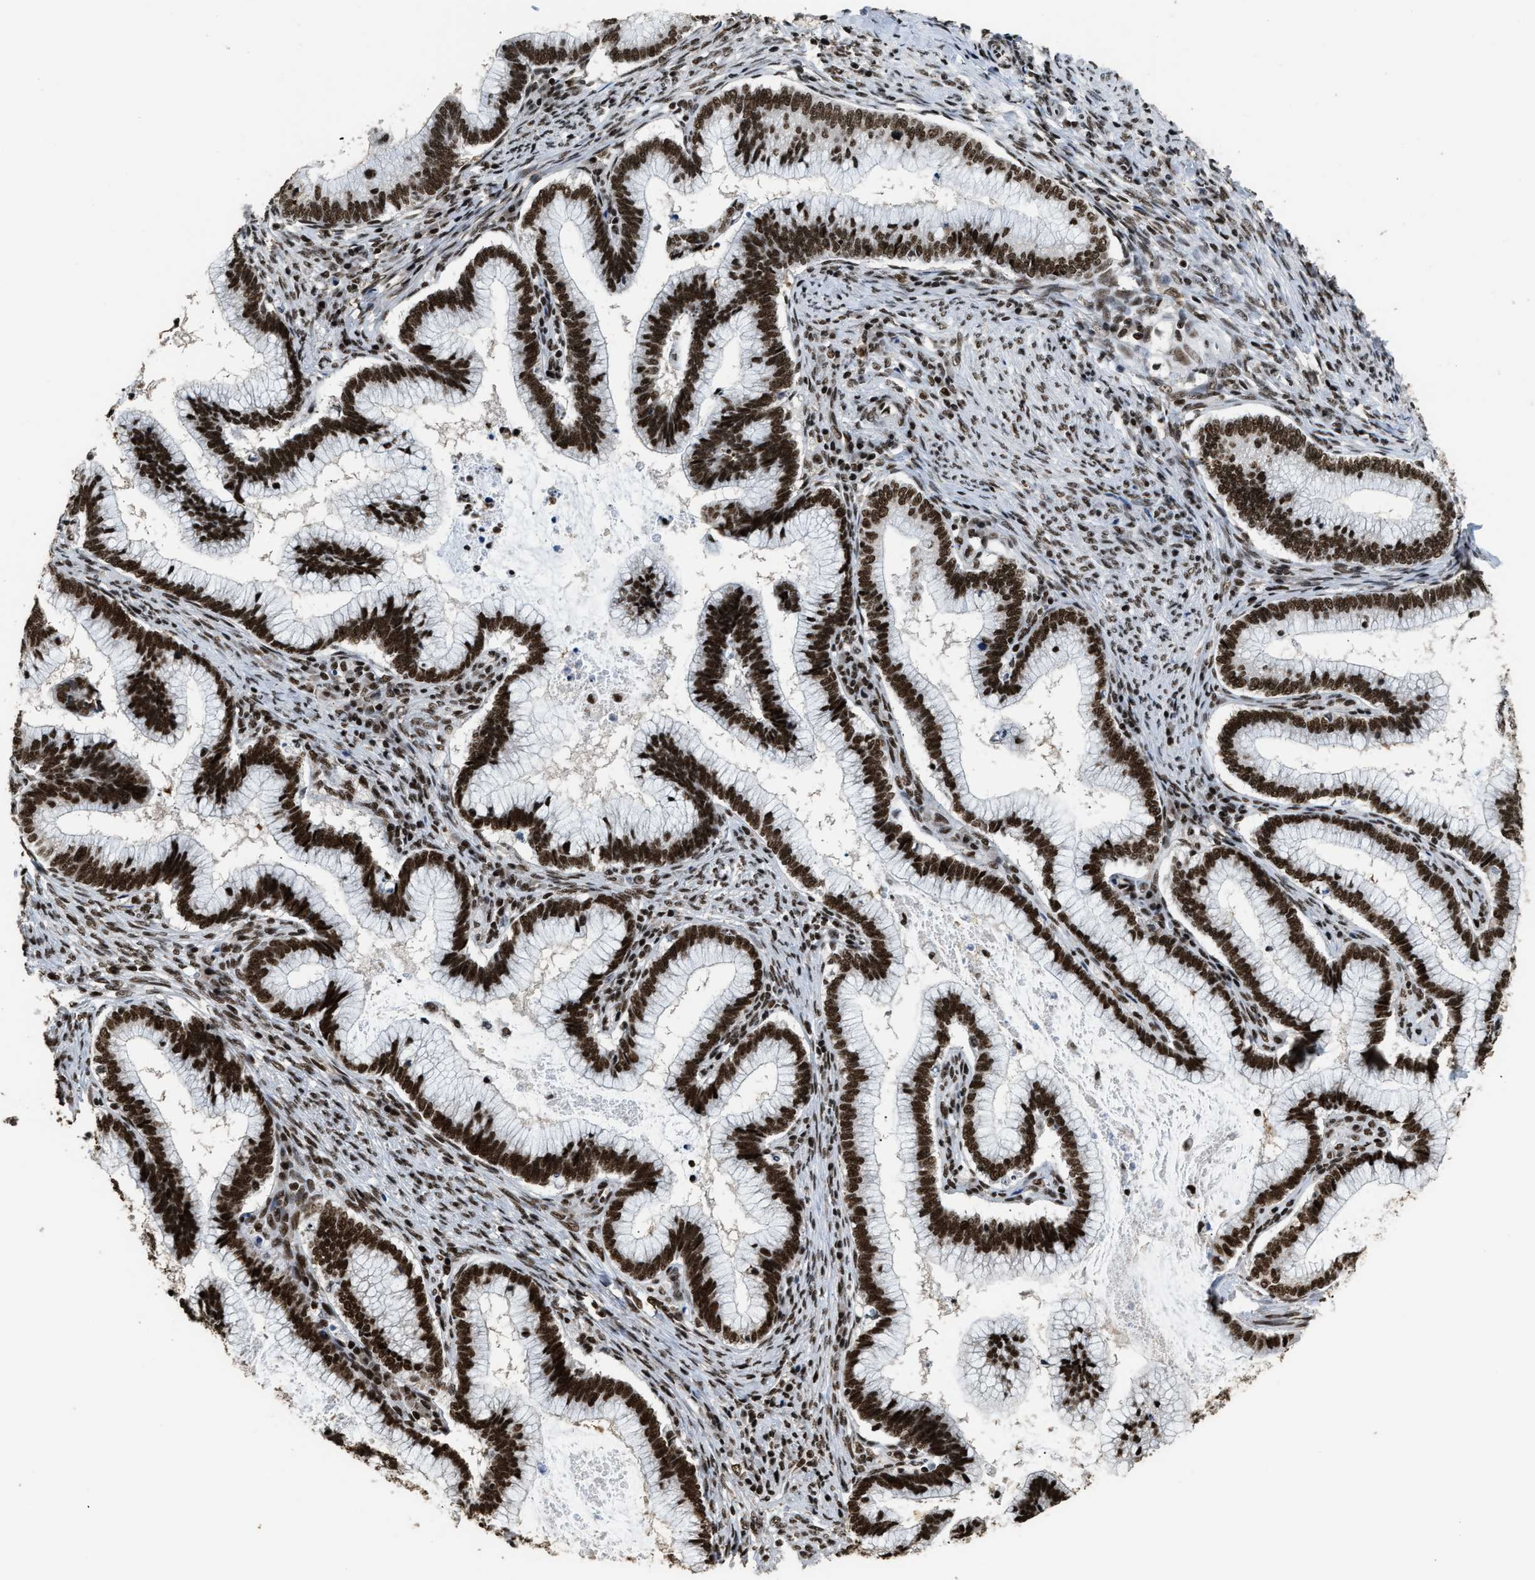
{"staining": {"intensity": "strong", "quantity": ">75%", "location": "nuclear"}, "tissue": "cervical cancer", "cell_type": "Tumor cells", "image_type": "cancer", "snomed": [{"axis": "morphology", "description": "Adenocarcinoma, NOS"}, {"axis": "topography", "description": "Cervix"}], "caption": "An IHC image of neoplastic tissue is shown. Protein staining in brown highlights strong nuclear positivity in cervical cancer (adenocarcinoma) within tumor cells.", "gene": "RAD21", "patient": {"sex": "female", "age": 36}}